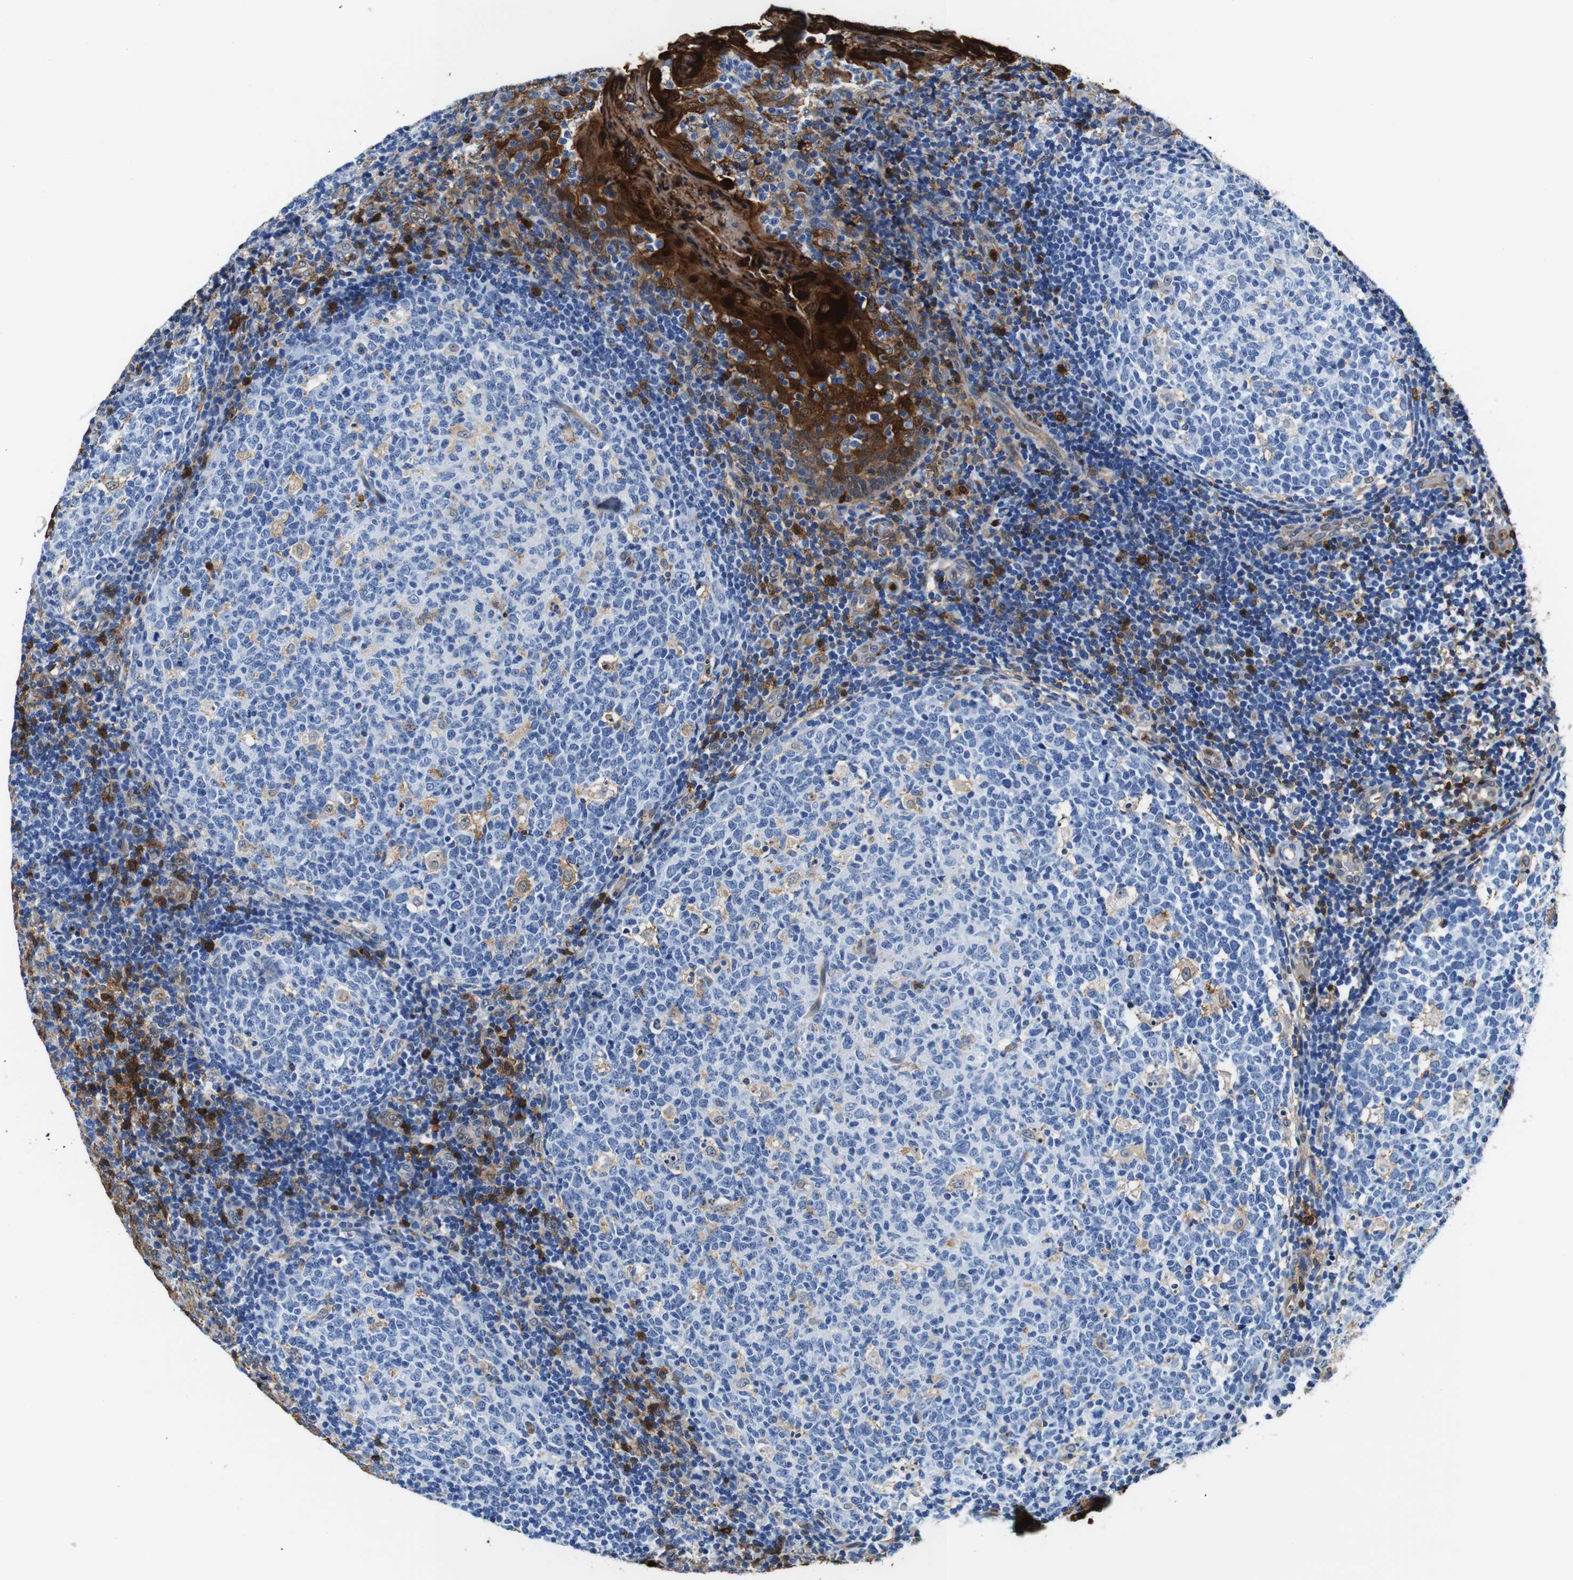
{"staining": {"intensity": "weak", "quantity": "<25%", "location": "cytoplasmic/membranous"}, "tissue": "tonsil", "cell_type": "Germinal center cells", "image_type": "normal", "snomed": [{"axis": "morphology", "description": "Normal tissue, NOS"}, {"axis": "topography", "description": "Tonsil"}], "caption": "This histopathology image is of unremarkable tonsil stained with immunohistochemistry to label a protein in brown with the nuclei are counter-stained blue. There is no positivity in germinal center cells.", "gene": "ANXA1", "patient": {"sex": "female", "age": 19}}